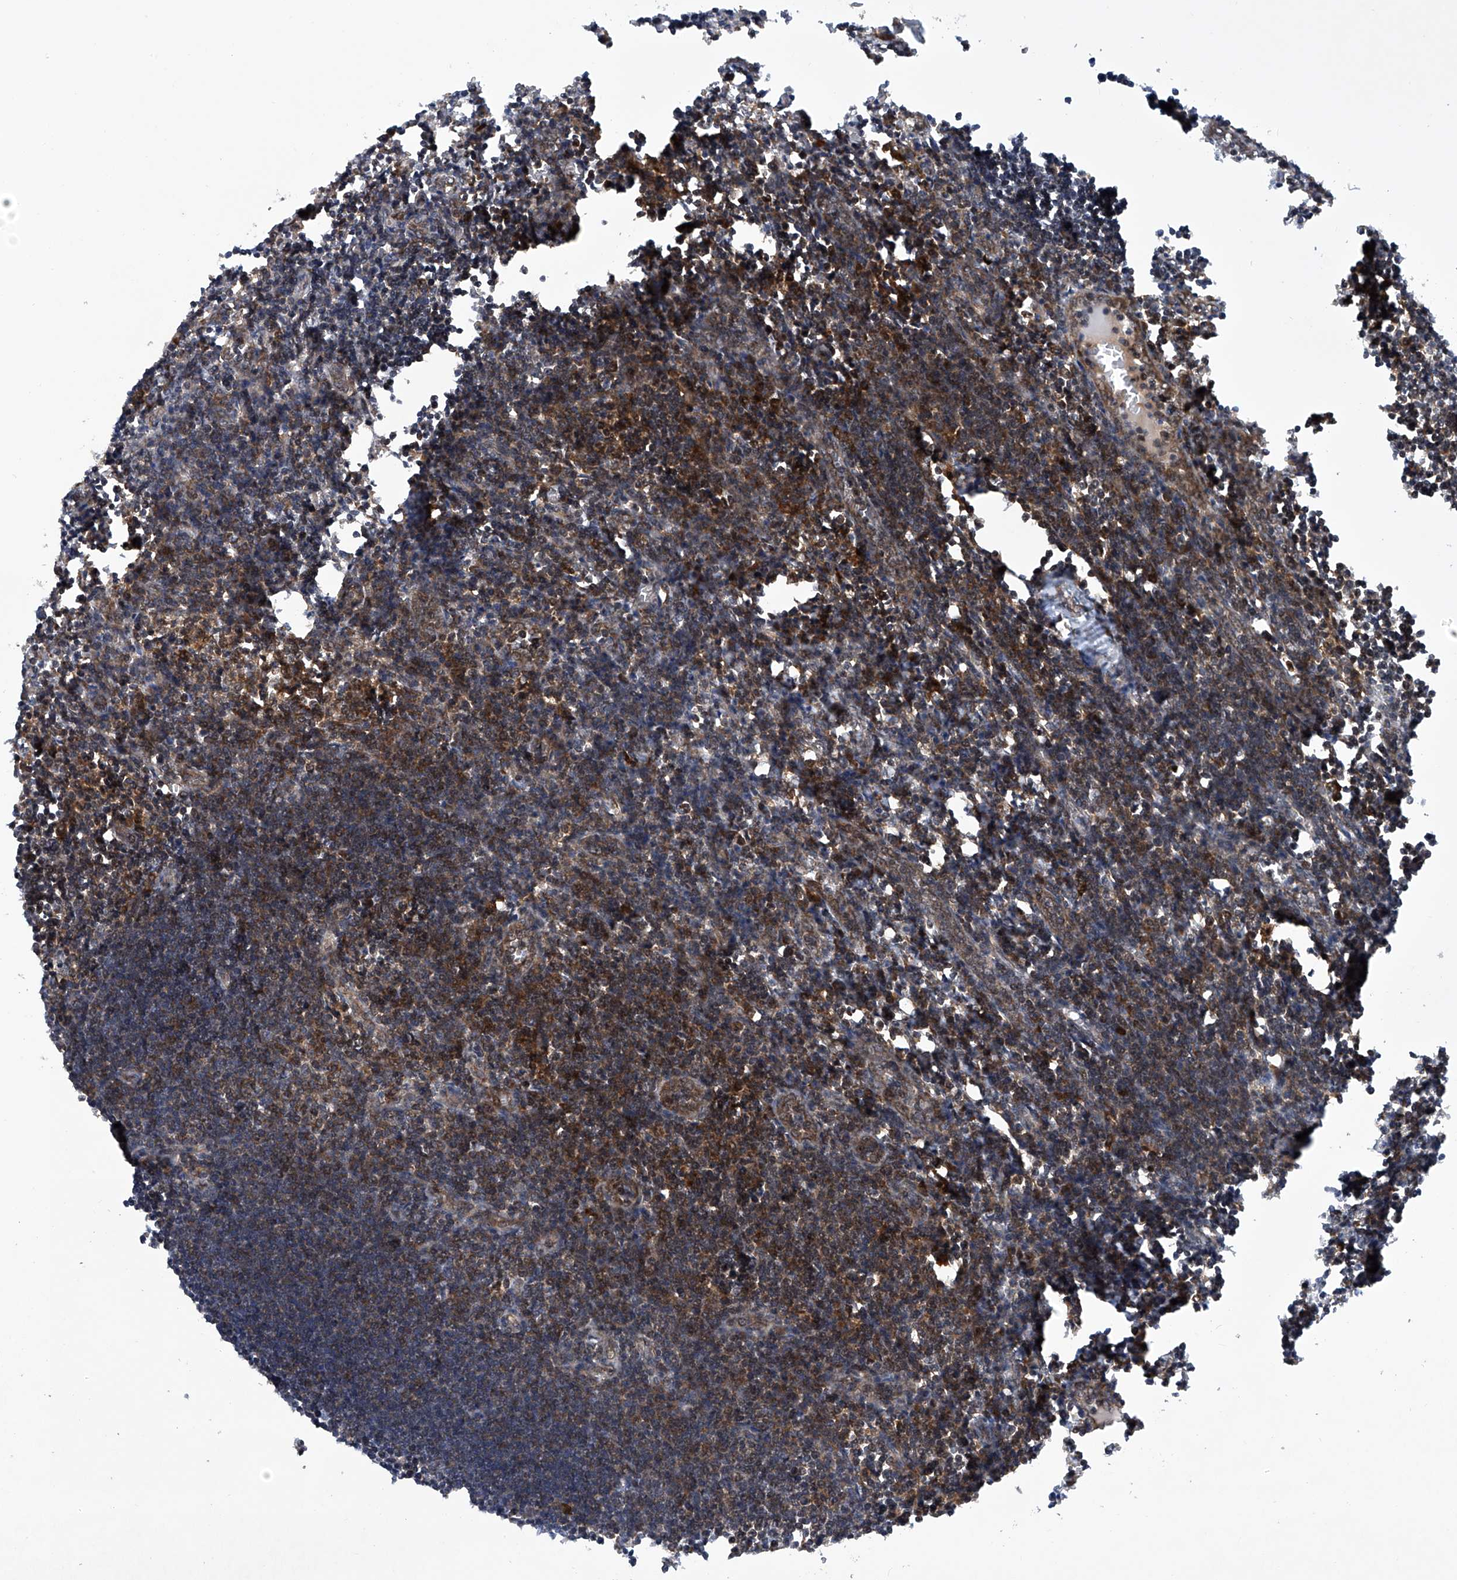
{"staining": {"intensity": "weak", "quantity": "25%-75%", "location": "cytoplasmic/membranous,nuclear"}, "tissue": "lymph node", "cell_type": "Germinal center cells", "image_type": "normal", "snomed": [{"axis": "morphology", "description": "Normal tissue, NOS"}, {"axis": "morphology", "description": "Malignant melanoma, Metastatic site"}, {"axis": "topography", "description": "Lymph node"}], "caption": "The image reveals staining of normal lymph node, revealing weak cytoplasmic/membranous,nuclear protein positivity (brown color) within germinal center cells. (DAB (3,3'-diaminobenzidine) IHC, brown staining for protein, blue staining for nuclei).", "gene": "CISH", "patient": {"sex": "male", "age": 41}}